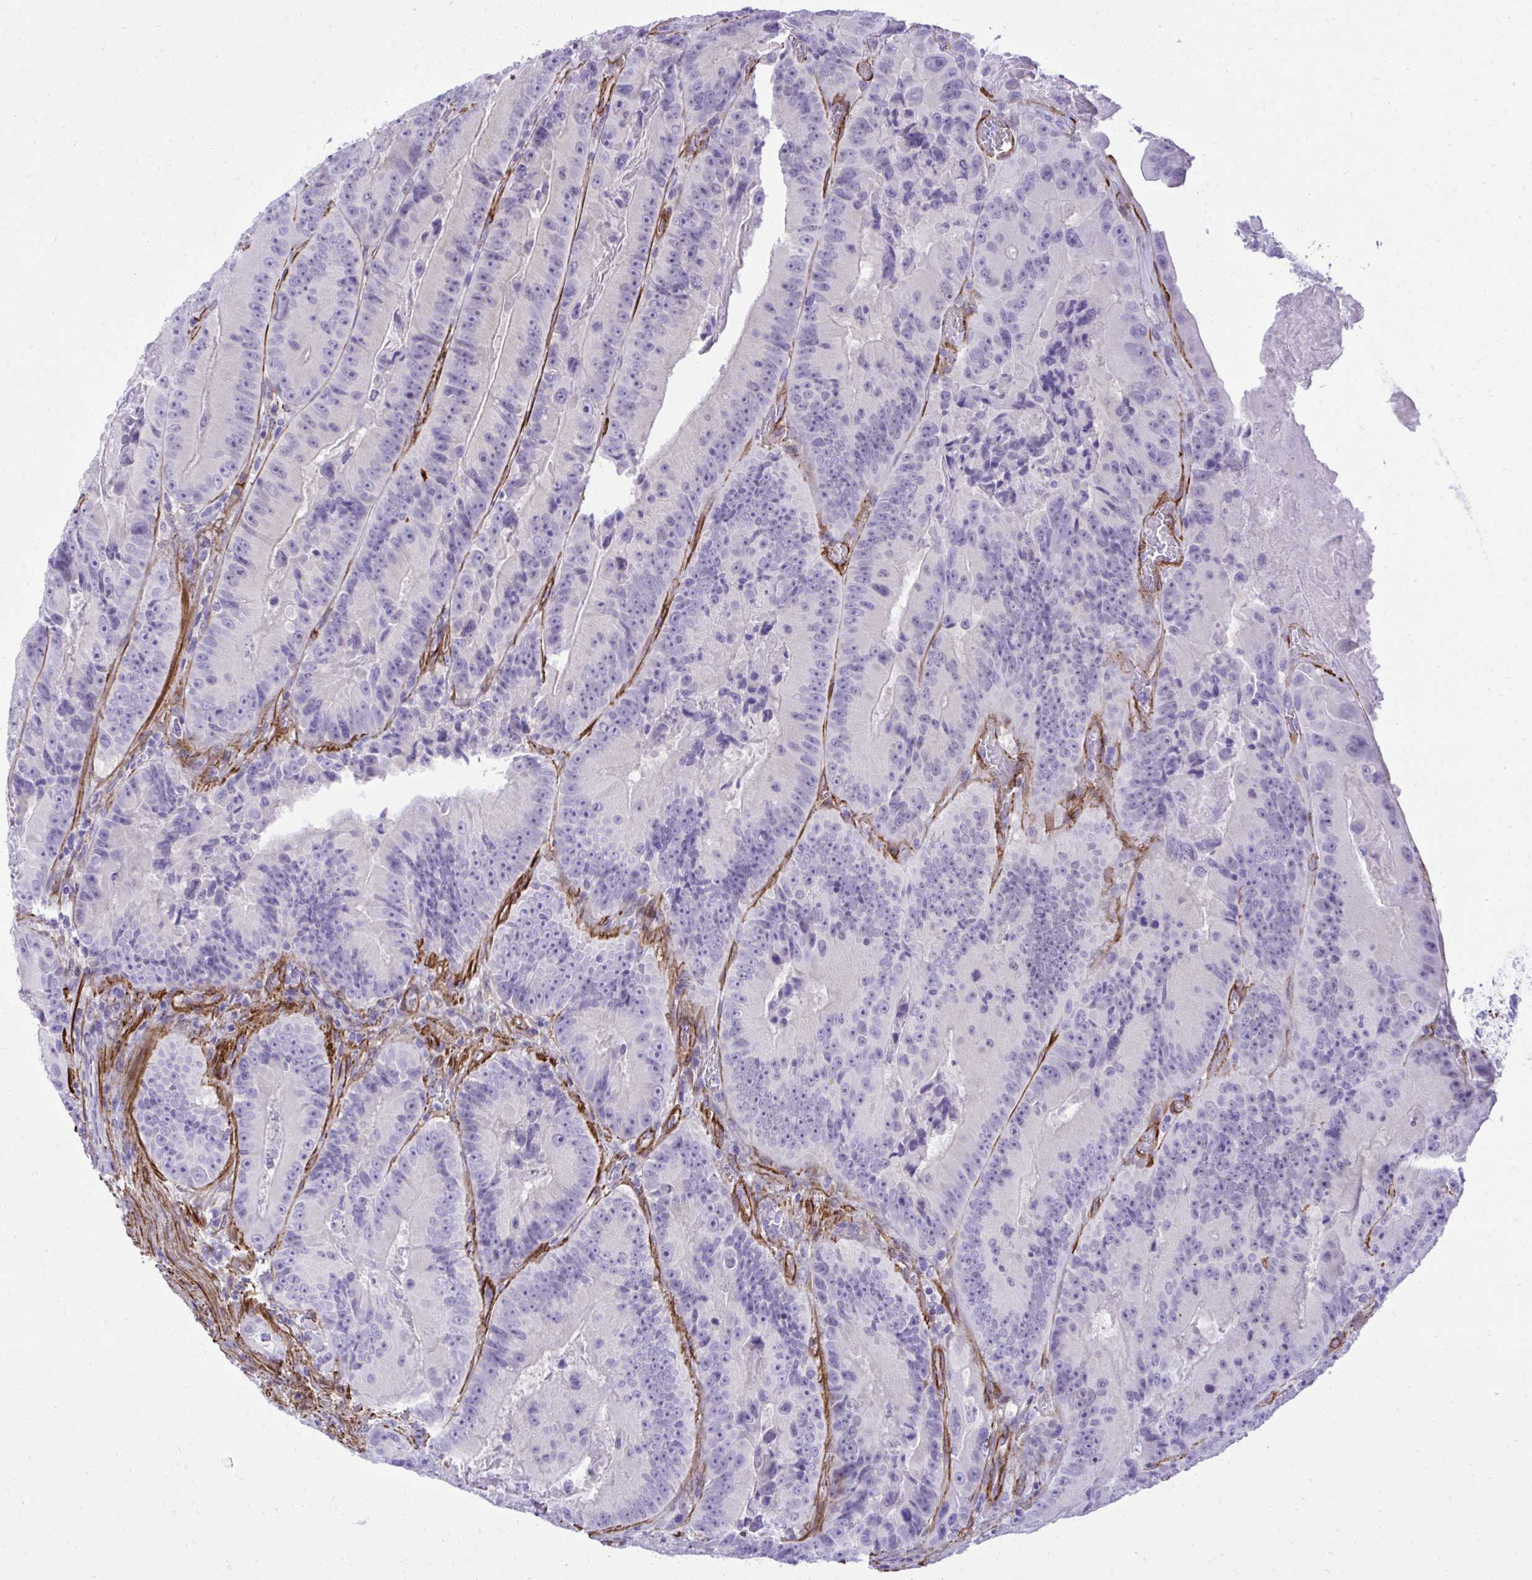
{"staining": {"intensity": "negative", "quantity": "none", "location": "none"}, "tissue": "colorectal cancer", "cell_type": "Tumor cells", "image_type": "cancer", "snomed": [{"axis": "morphology", "description": "Adenocarcinoma, NOS"}, {"axis": "topography", "description": "Colon"}], "caption": "Immunohistochemical staining of human adenocarcinoma (colorectal) reveals no significant positivity in tumor cells.", "gene": "PITPNM3", "patient": {"sex": "female", "age": 86}}